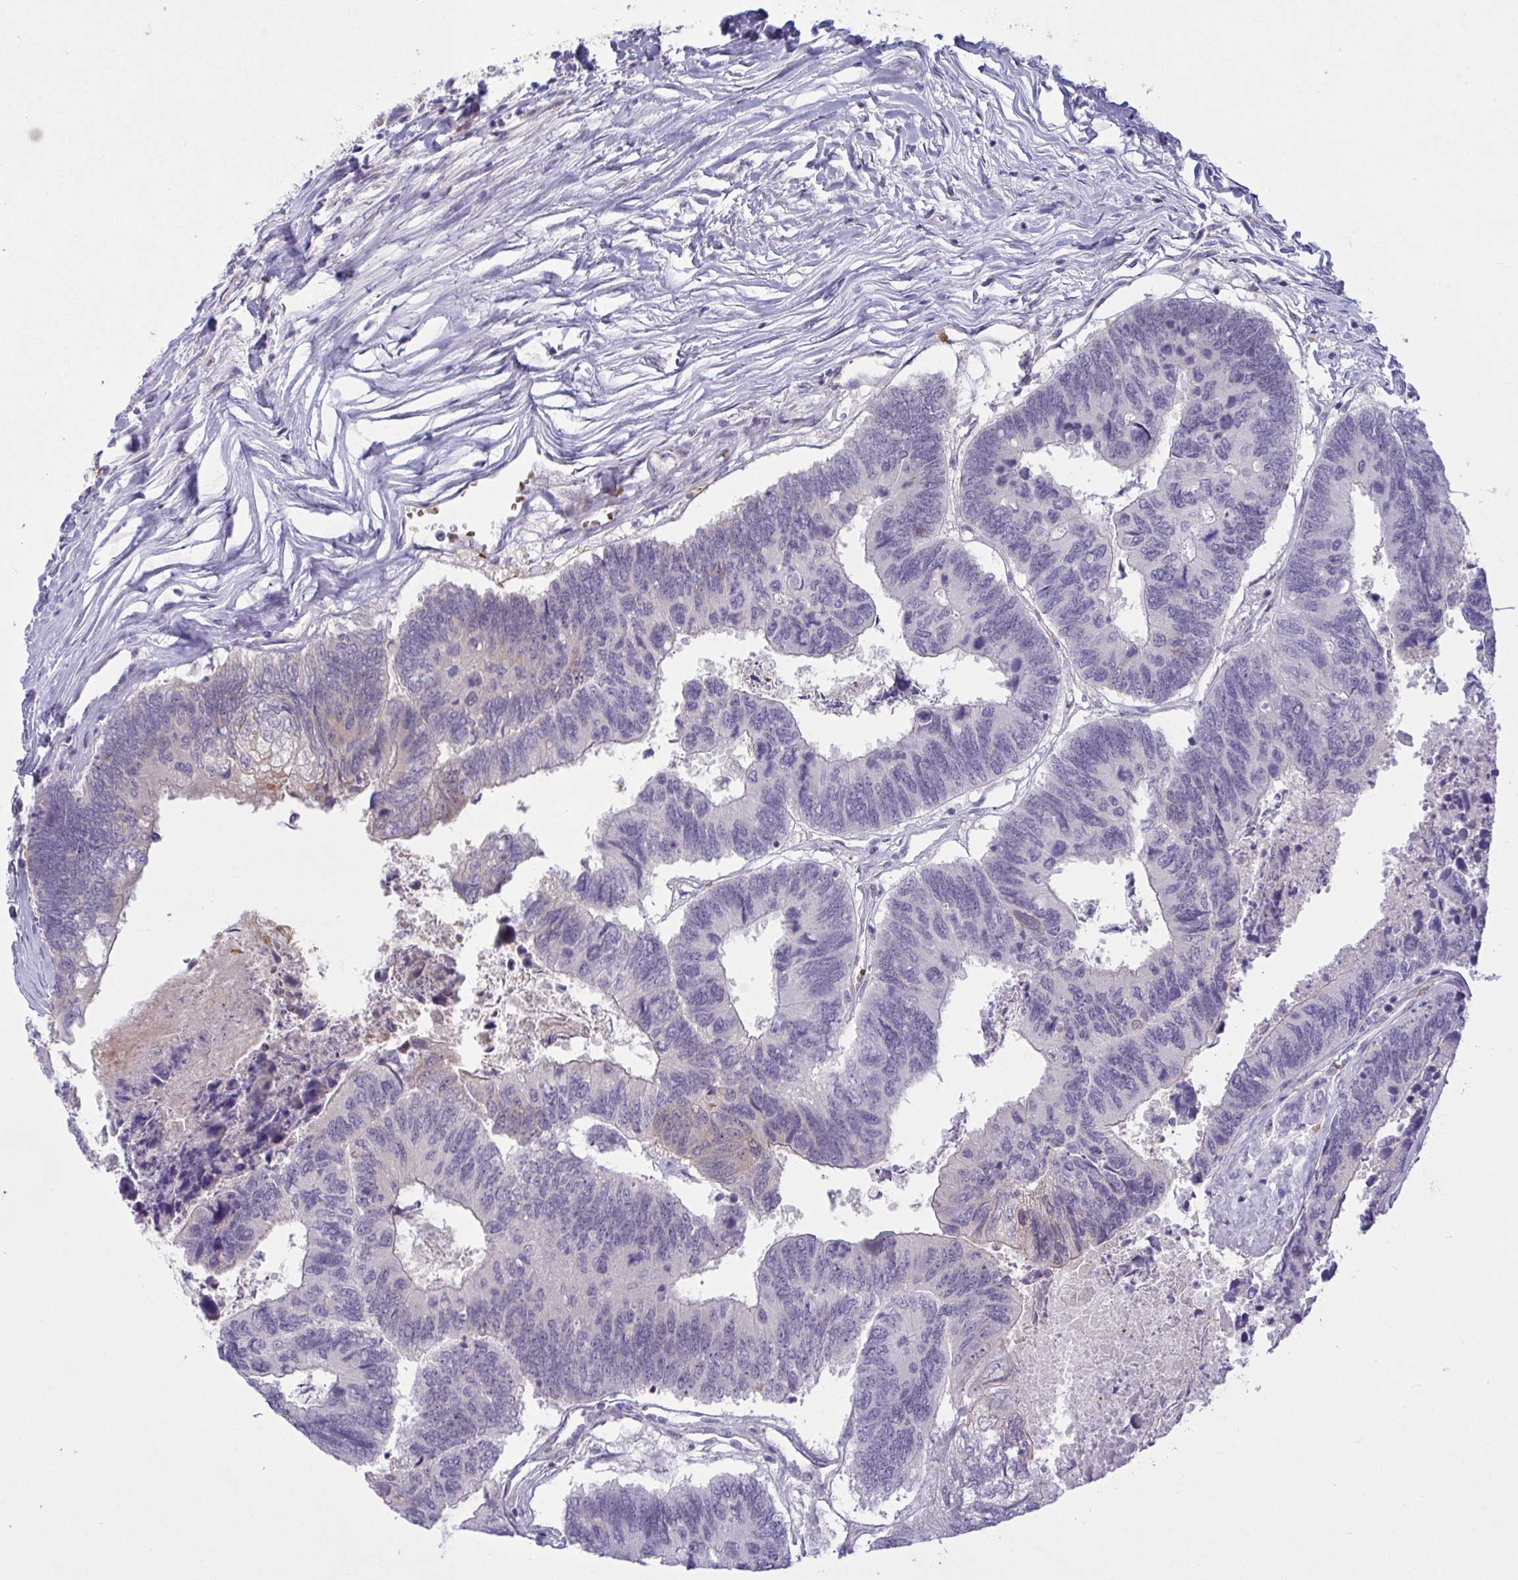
{"staining": {"intensity": "negative", "quantity": "none", "location": "none"}, "tissue": "colorectal cancer", "cell_type": "Tumor cells", "image_type": "cancer", "snomed": [{"axis": "morphology", "description": "Adenocarcinoma, NOS"}, {"axis": "topography", "description": "Colon"}], "caption": "Colorectal cancer (adenocarcinoma) stained for a protein using immunohistochemistry (IHC) shows no staining tumor cells.", "gene": "VWC2", "patient": {"sex": "female", "age": 67}}